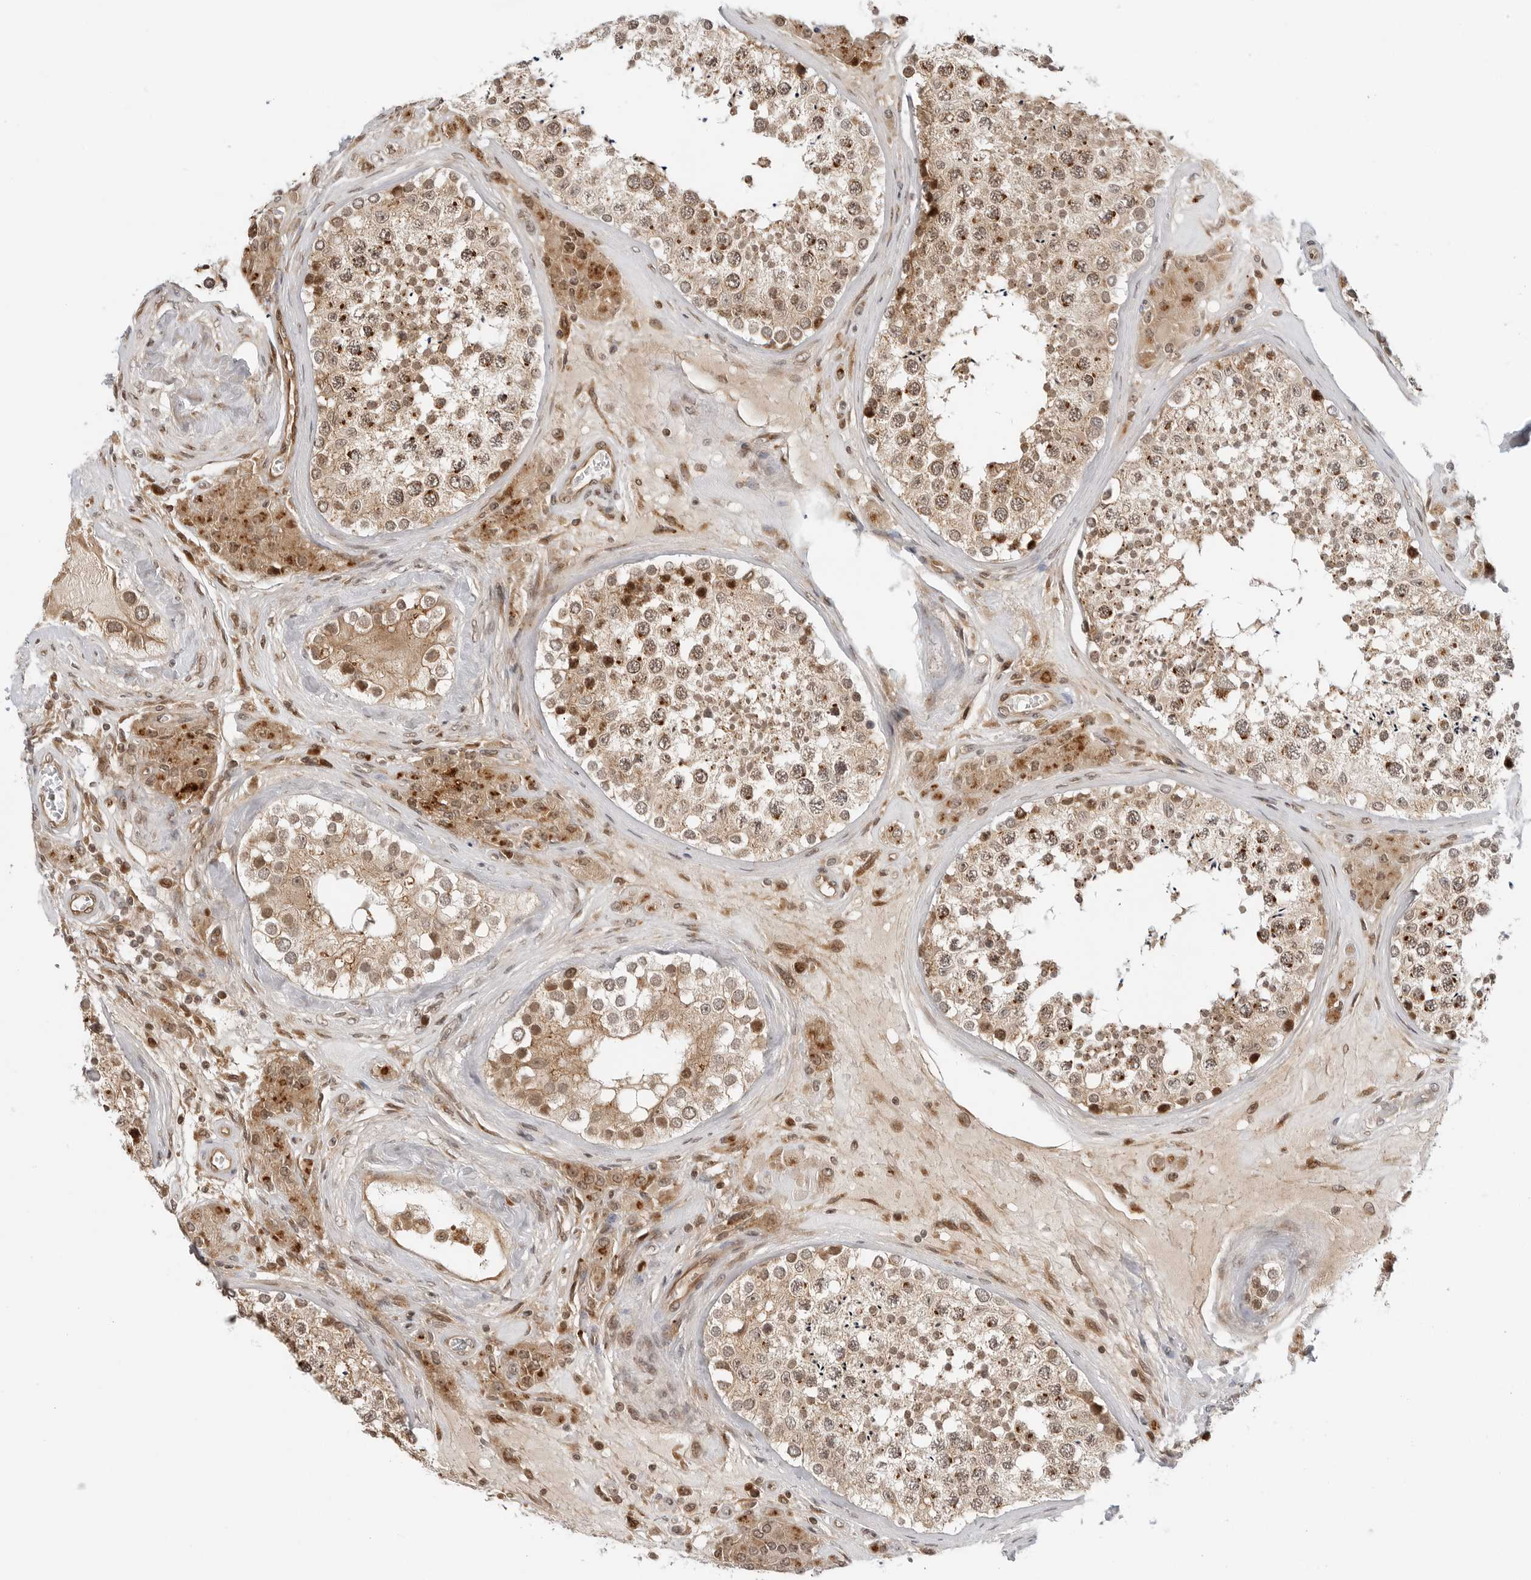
{"staining": {"intensity": "moderate", "quantity": ">75%", "location": "cytoplasmic/membranous,nuclear"}, "tissue": "testis", "cell_type": "Cells in seminiferous ducts", "image_type": "normal", "snomed": [{"axis": "morphology", "description": "Normal tissue, NOS"}, {"axis": "topography", "description": "Testis"}], "caption": "Moderate cytoplasmic/membranous,nuclear staining is appreciated in approximately >75% of cells in seminiferous ducts in normal testis.", "gene": "TIPRL", "patient": {"sex": "male", "age": 46}}